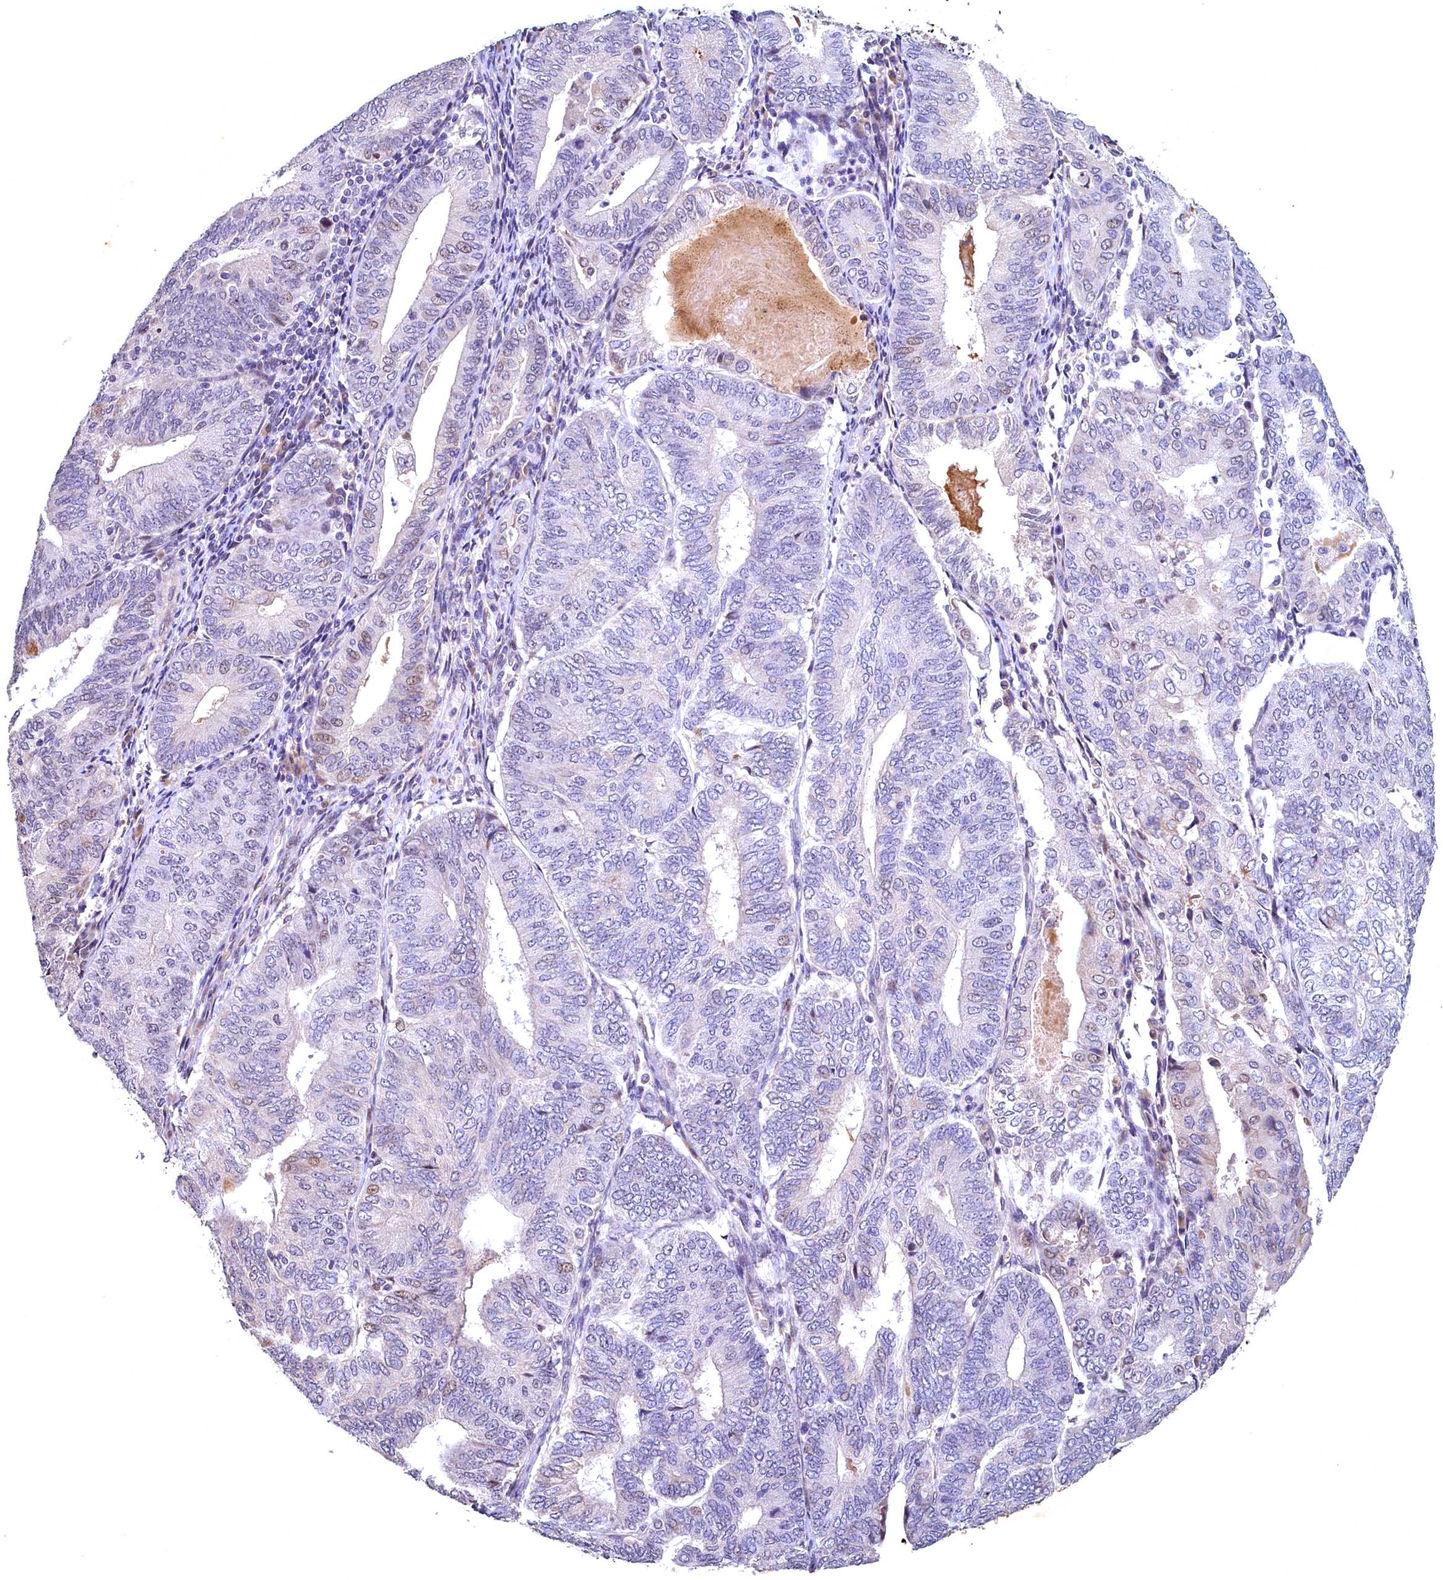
{"staining": {"intensity": "weak", "quantity": "<25%", "location": "nuclear"}, "tissue": "endometrial cancer", "cell_type": "Tumor cells", "image_type": "cancer", "snomed": [{"axis": "morphology", "description": "Adenocarcinoma, NOS"}, {"axis": "topography", "description": "Endometrium"}], "caption": "Adenocarcinoma (endometrial) was stained to show a protein in brown. There is no significant expression in tumor cells.", "gene": "LATS2", "patient": {"sex": "female", "age": 81}}